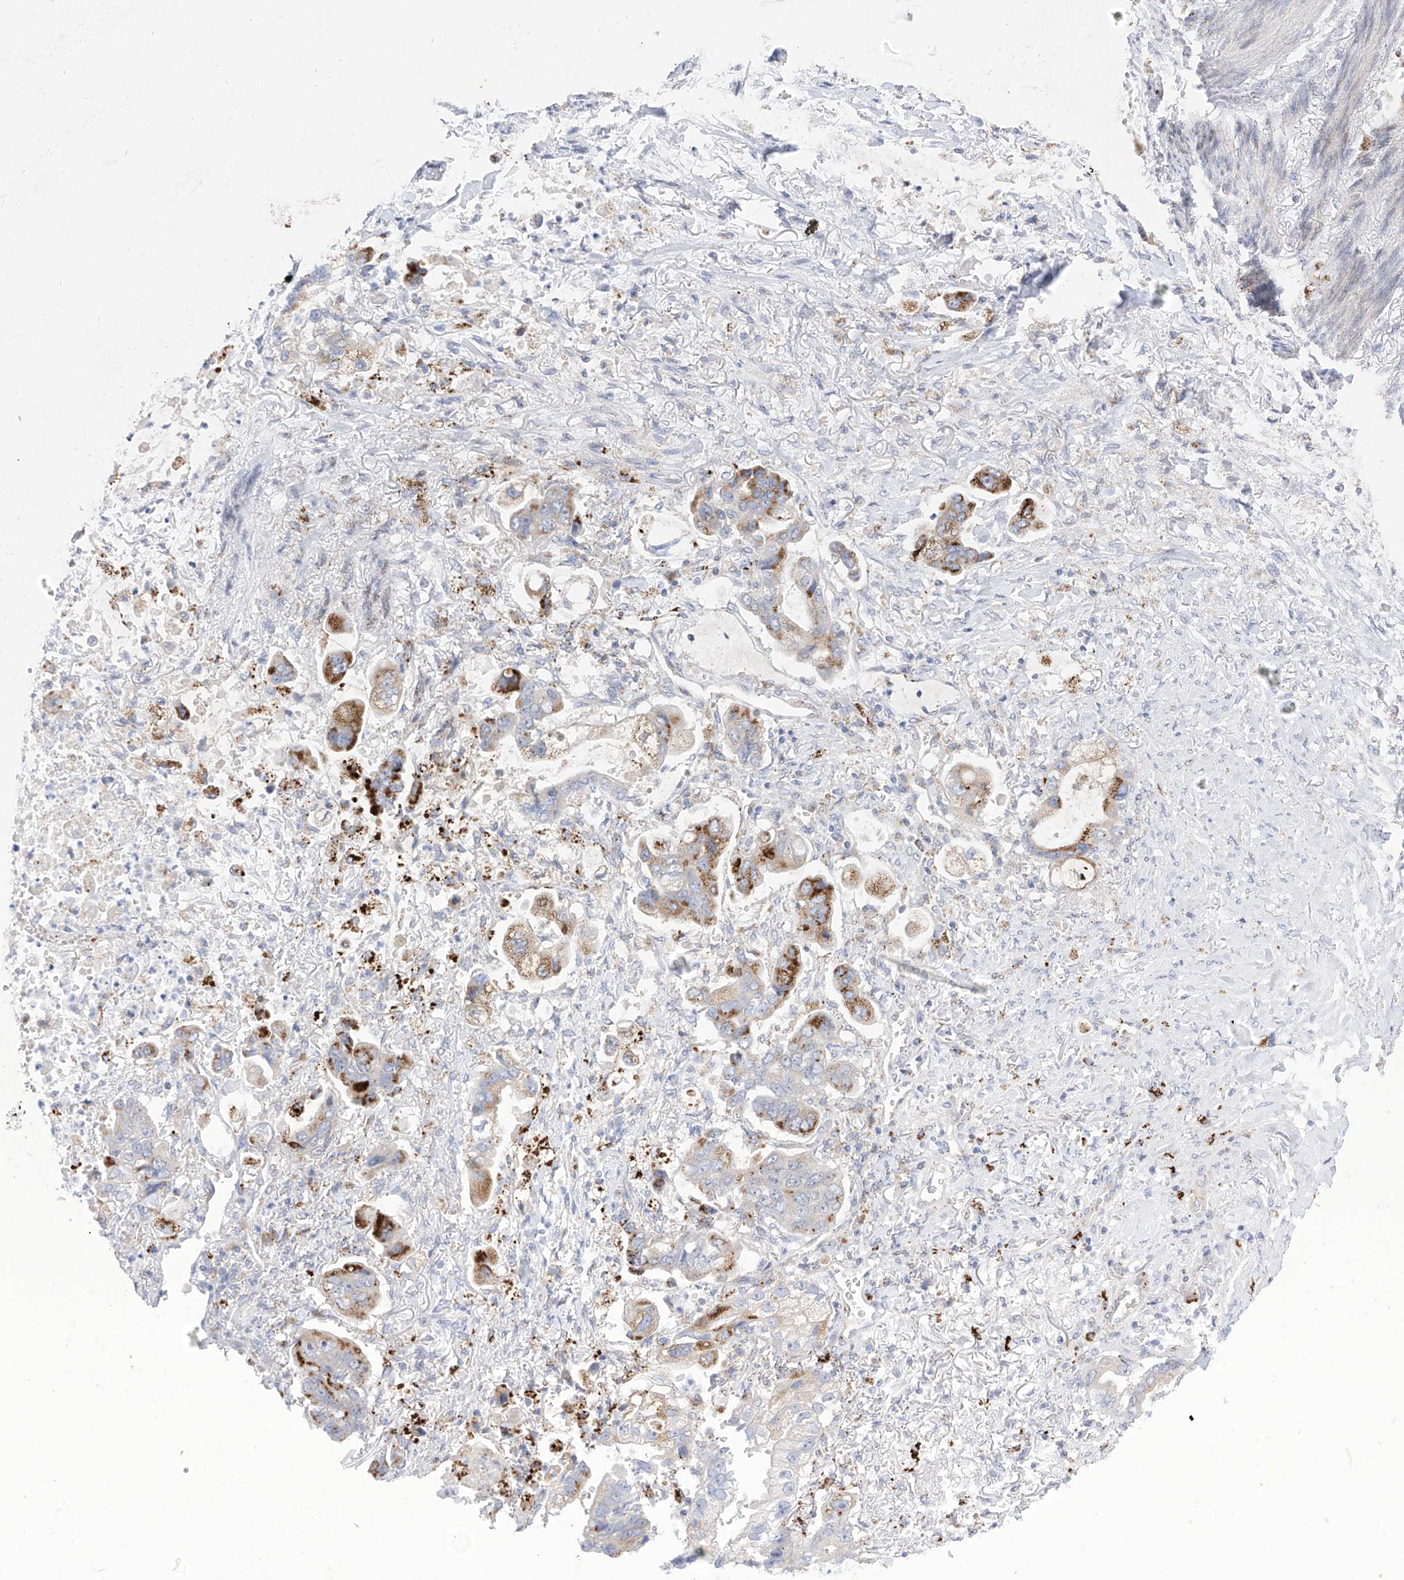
{"staining": {"intensity": "moderate", "quantity": ">75%", "location": "cytoplasmic/membranous"}, "tissue": "stomach cancer", "cell_type": "Tumor cells", "image_type": "cancer", "snomed": [{"axis": "morphology", "description": "Adenocarcinoma, NOS"}, {"axis": "topography", "description": "Stomach"}], "caption": "A micrograph showing moderate cytoplasmic/membranous staining in approximately >75% of tumor cells in adenocarcinoma (stomach), as visualized by brown immunohistochemical staining.", "gene": "PSPH", "patient": {"sex": "male", "age": 62}}